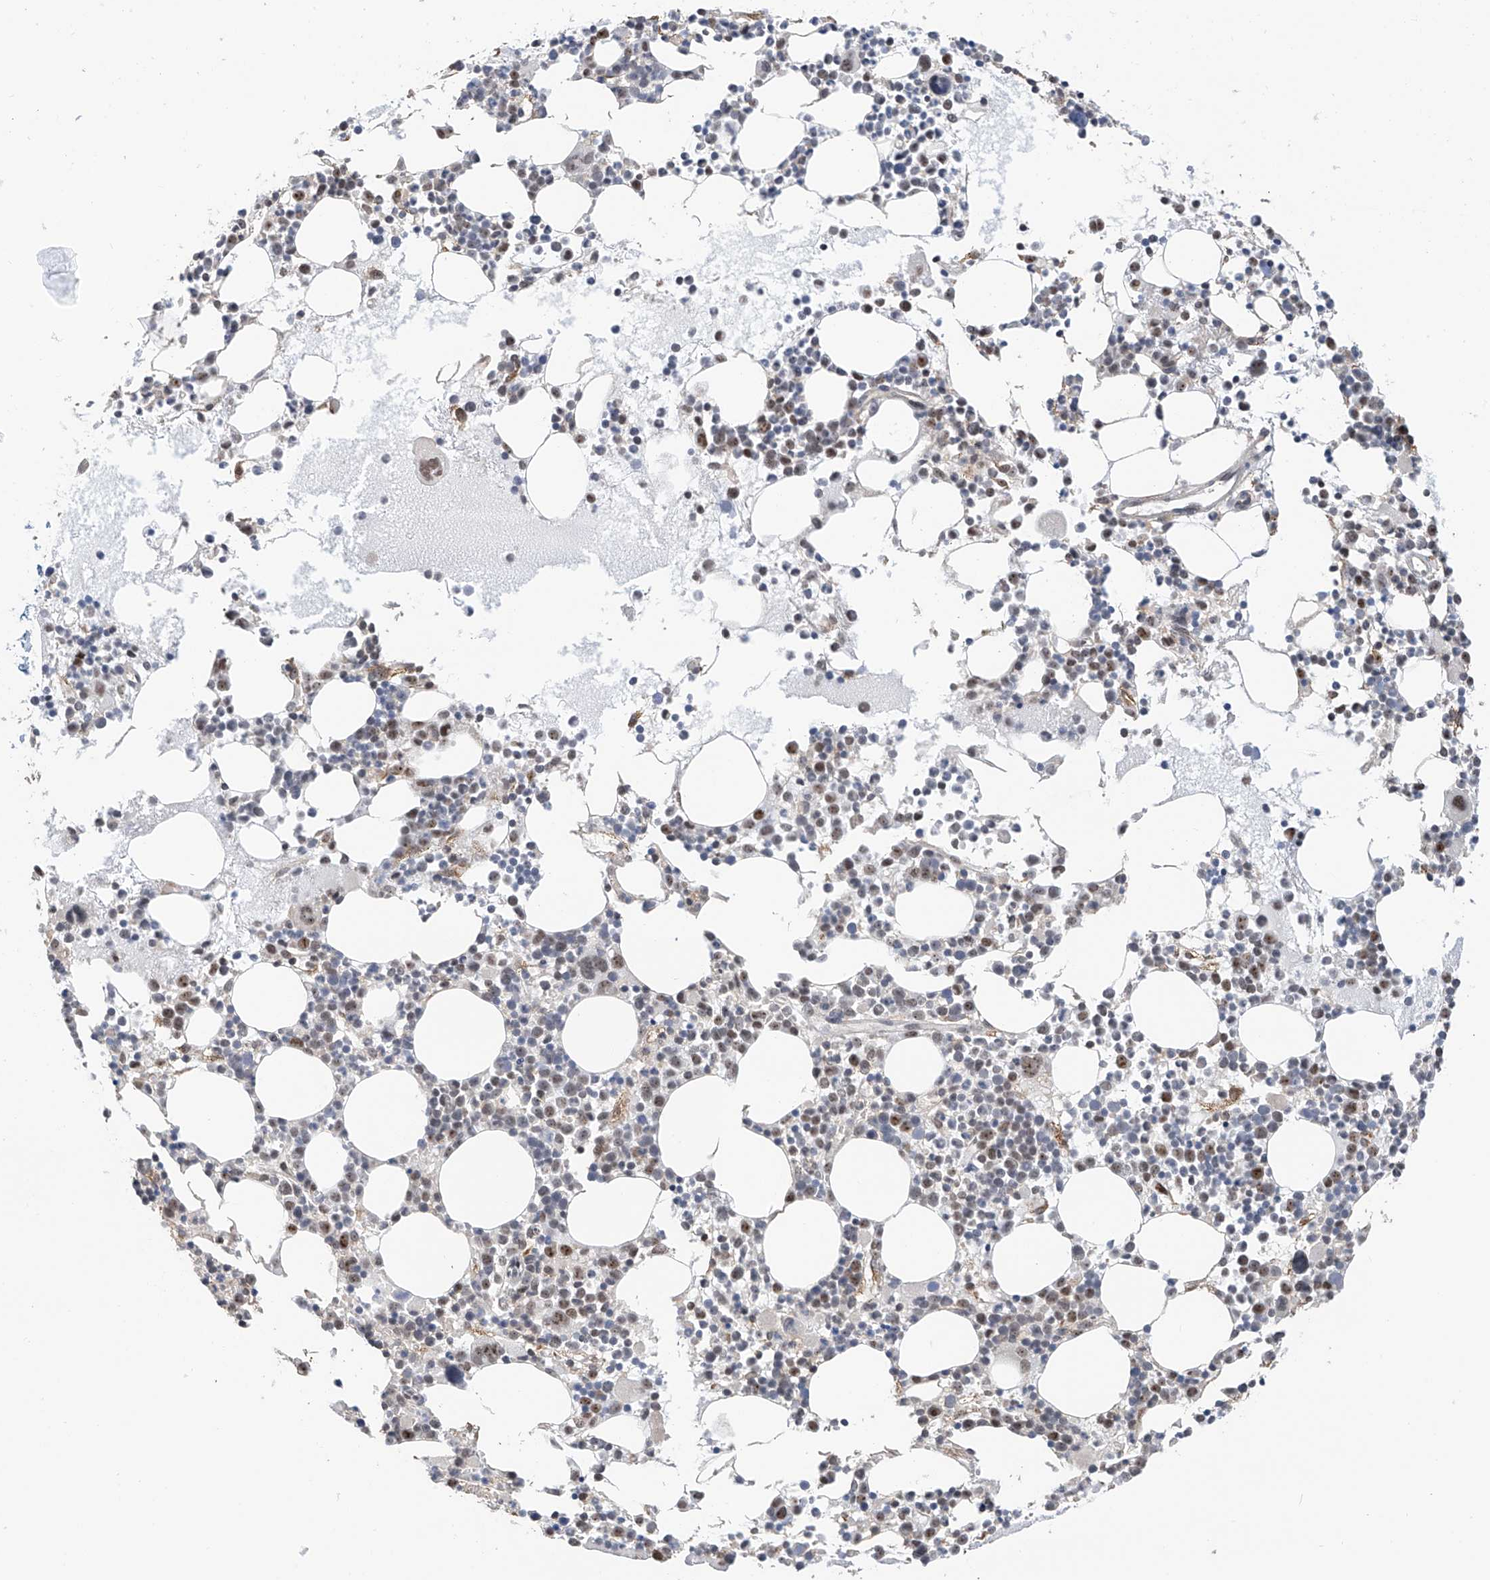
{"staining": {"intensity": "weak", "quantity": ">75%", "location": "nuclear"}, "tissue": "bone marrow", "cell_type": "Hematopoietic cells", "image_type": "normal", "snomed": [{"axis": "morphology", "description": "Normal tissue, NOS"}, {"axis": "topography", "description": "Bone marrow"}], "caption": "The immunohistochemical stain labels weak nuclear staining in hematopoietic cells of normal bone marrow.", "gene": "C1orf131", "patient": {"sex": "female", "age": 62}}